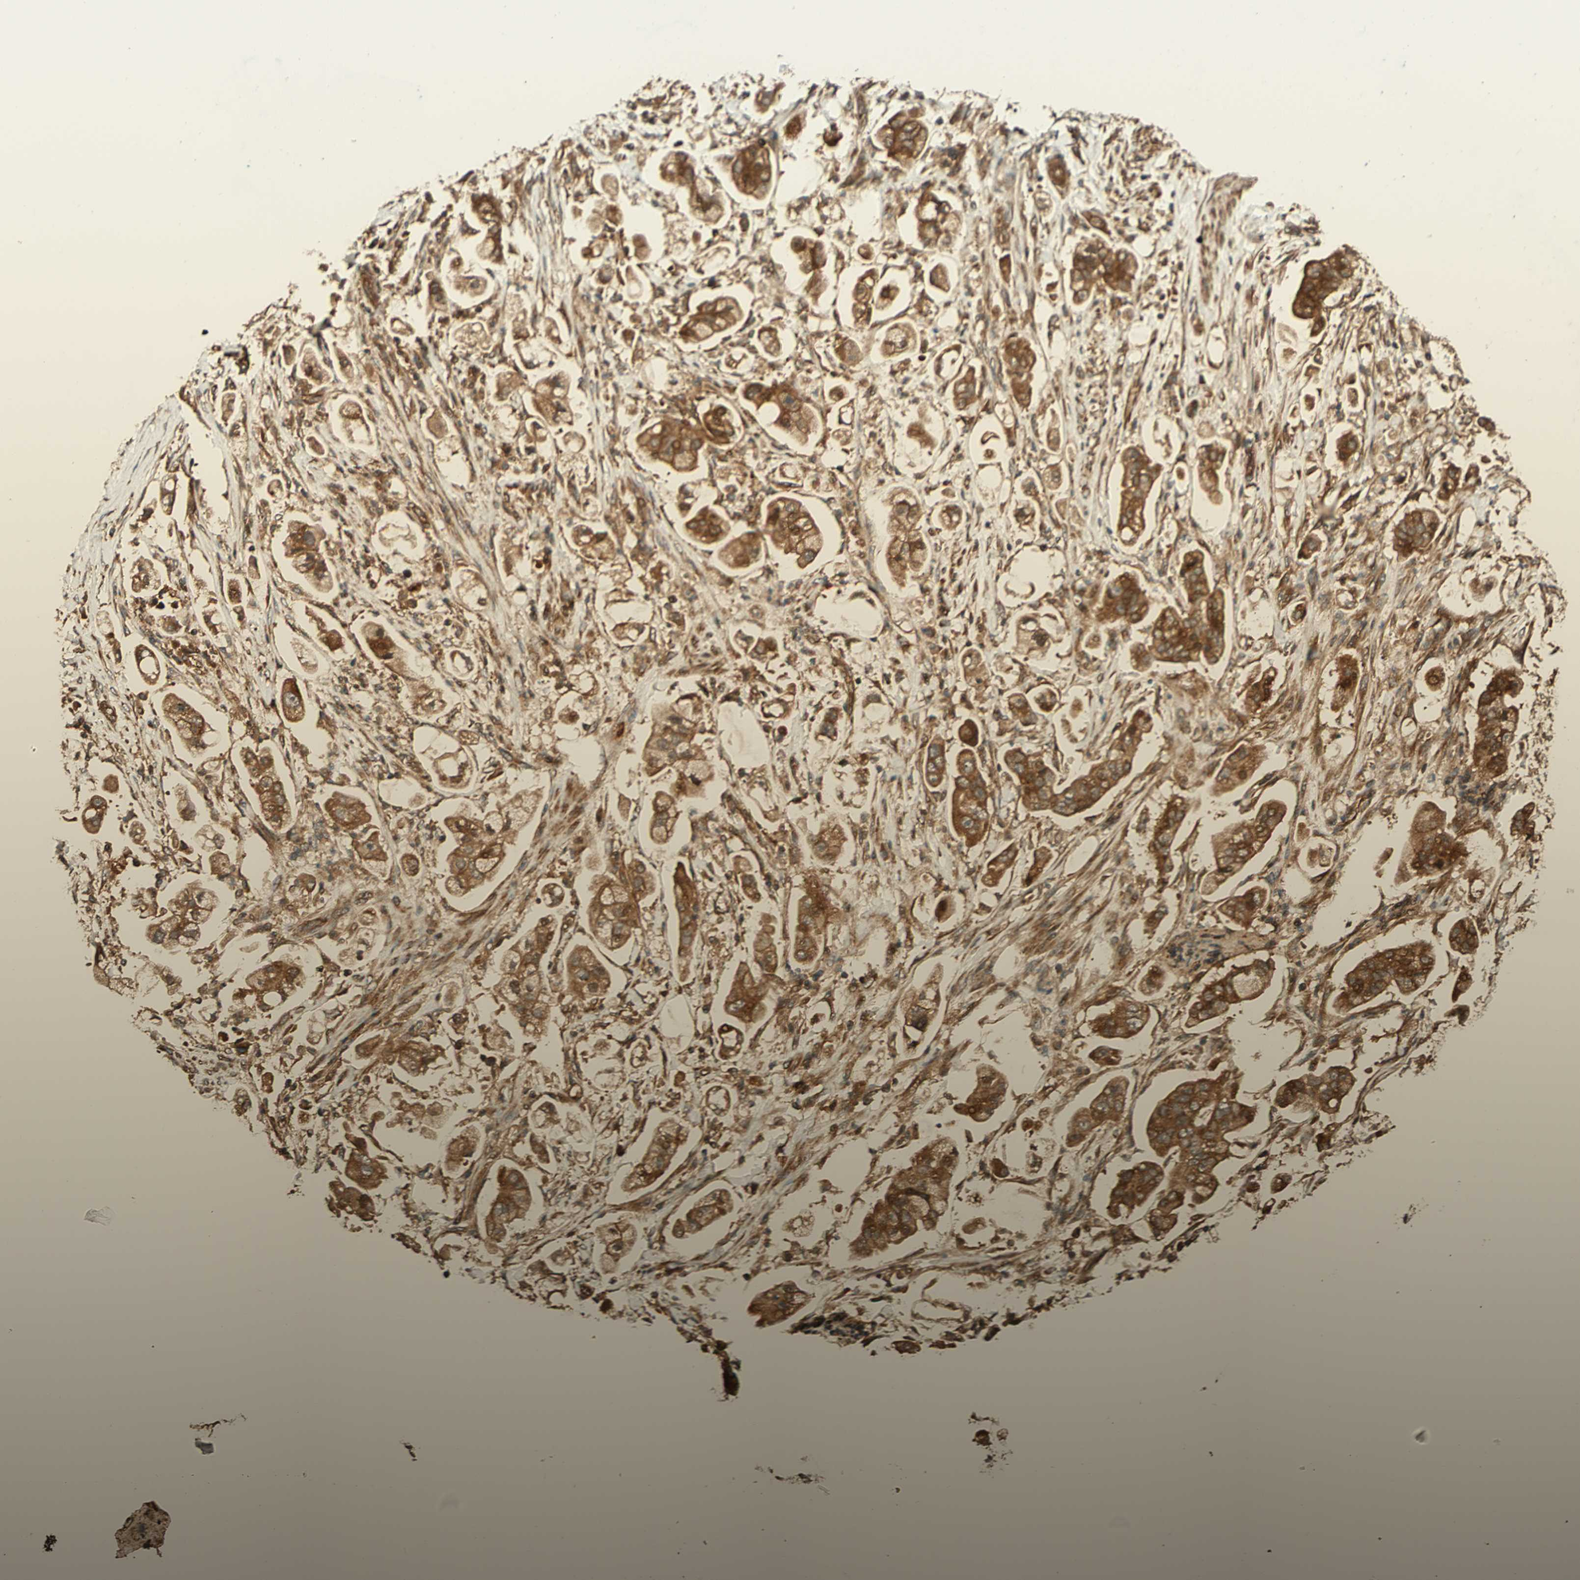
{"staining": {"intensity": "moderate", "quantity": ">75%", "location": "cytoplasmic/membranous"}, "tissue": "stomach cancer", "cell_type": "Tumor cells", "image_type": "cancer", "snomed": [{"axis": "morphology", "description": "Adenocarcinoma, NOS"}, {"axis": "topography", "description": "Stomach"}], "caption": "Stomach cancer (adenocarcinoma) stained with a protein marker demonstrates moderate staining in tumor cells.", "gene": "RNF19A", "patient": {"sex": "male", "age": 62}}